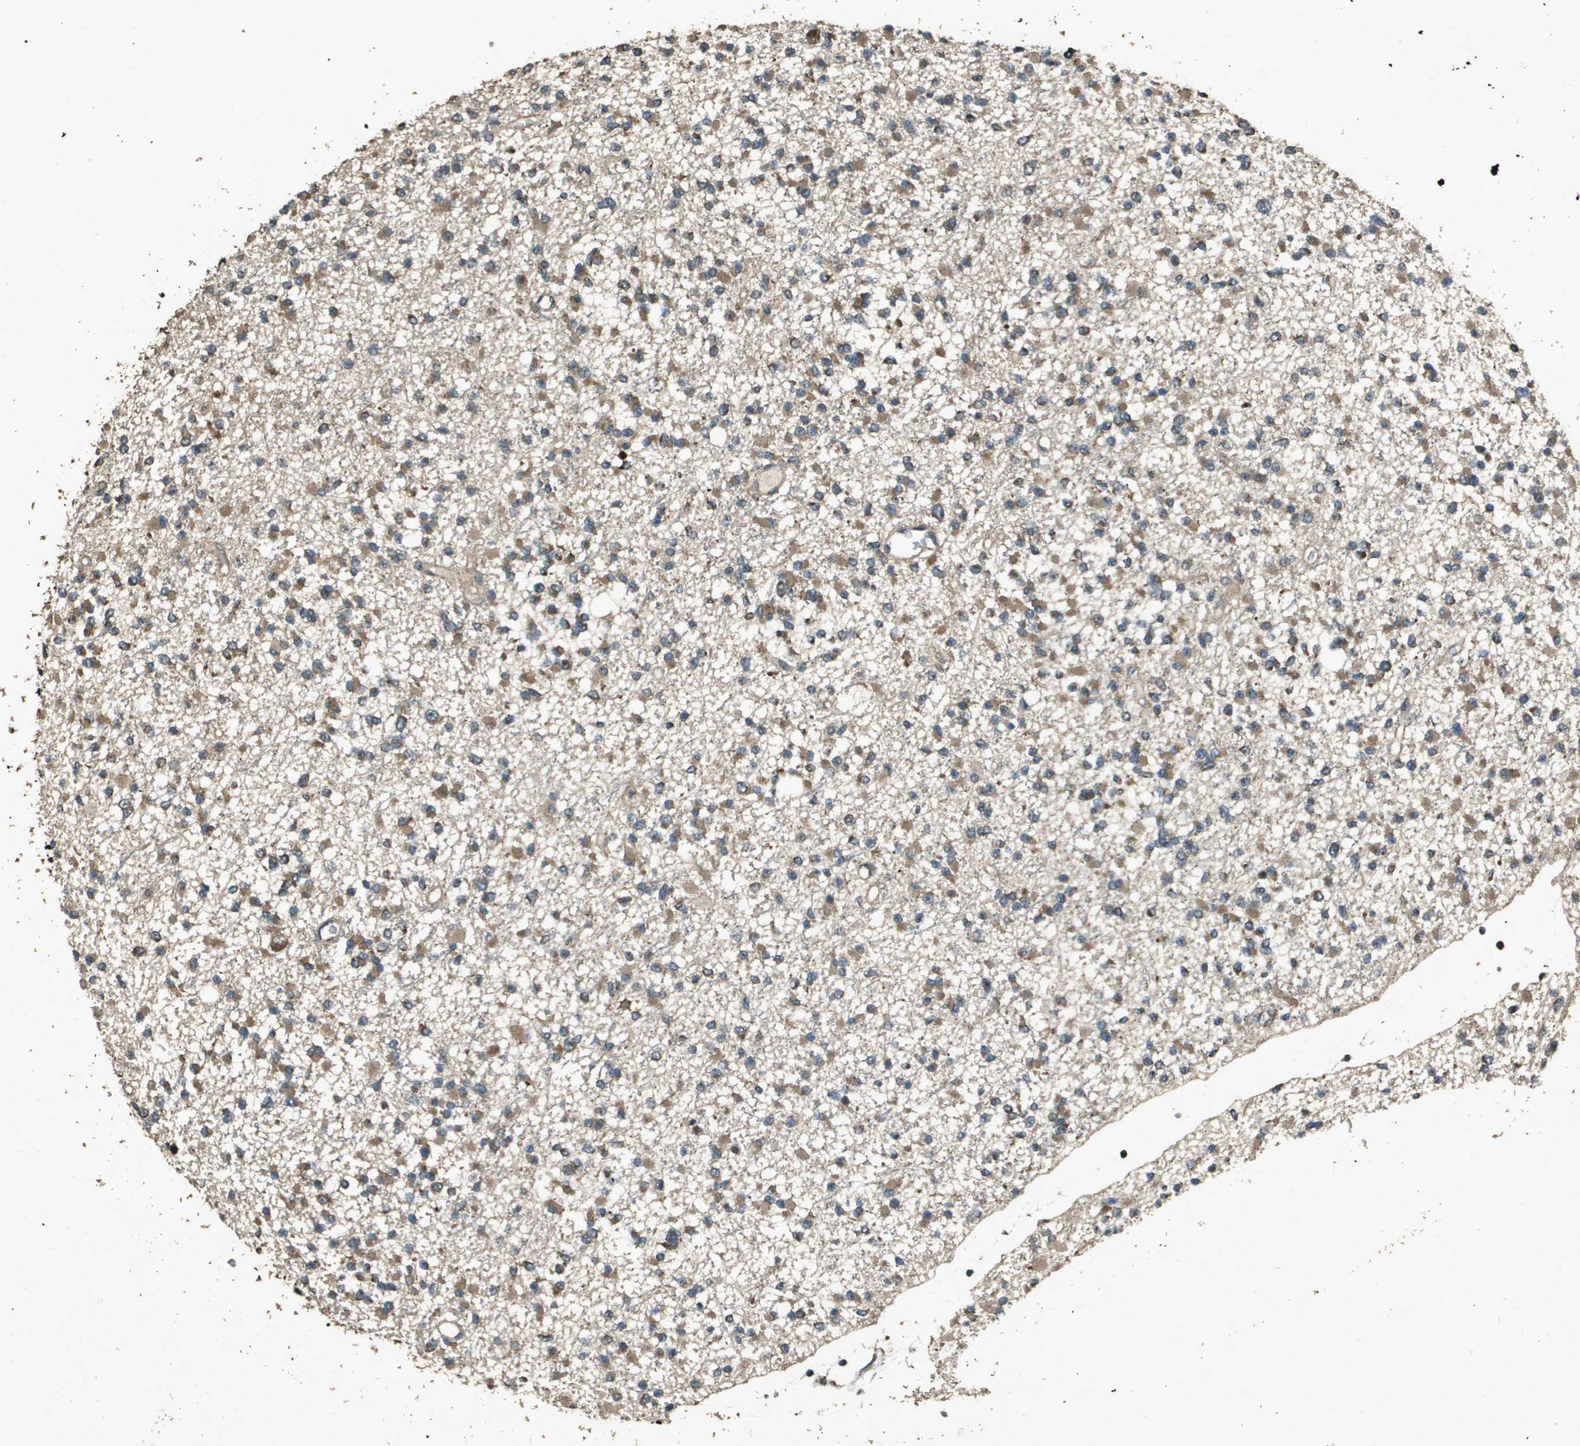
{"staining": {"intensity": "moderate", "quantity": ">75%", "location": "cytoplasmic/membranous"}, "tissue": "glioma", "cell_type": "Tumor cells", "image_type": "cancer", "snomed": [{"axis": "morphology", "description": "Glioma, malignant, Low grade"}, {"axis": "topography", "description": "Brain"}], "caption": "This micrograph shows low-grade glioma (malignant) stained with immunohistochemistry to label a protein in brown. The cytoplasmic/membranous of tumor cells show moderate positivity for the protein. Nuclei are counter-stained blue.", "gene": "FIG4", "patient": {"sex": "female", "age": 22}}